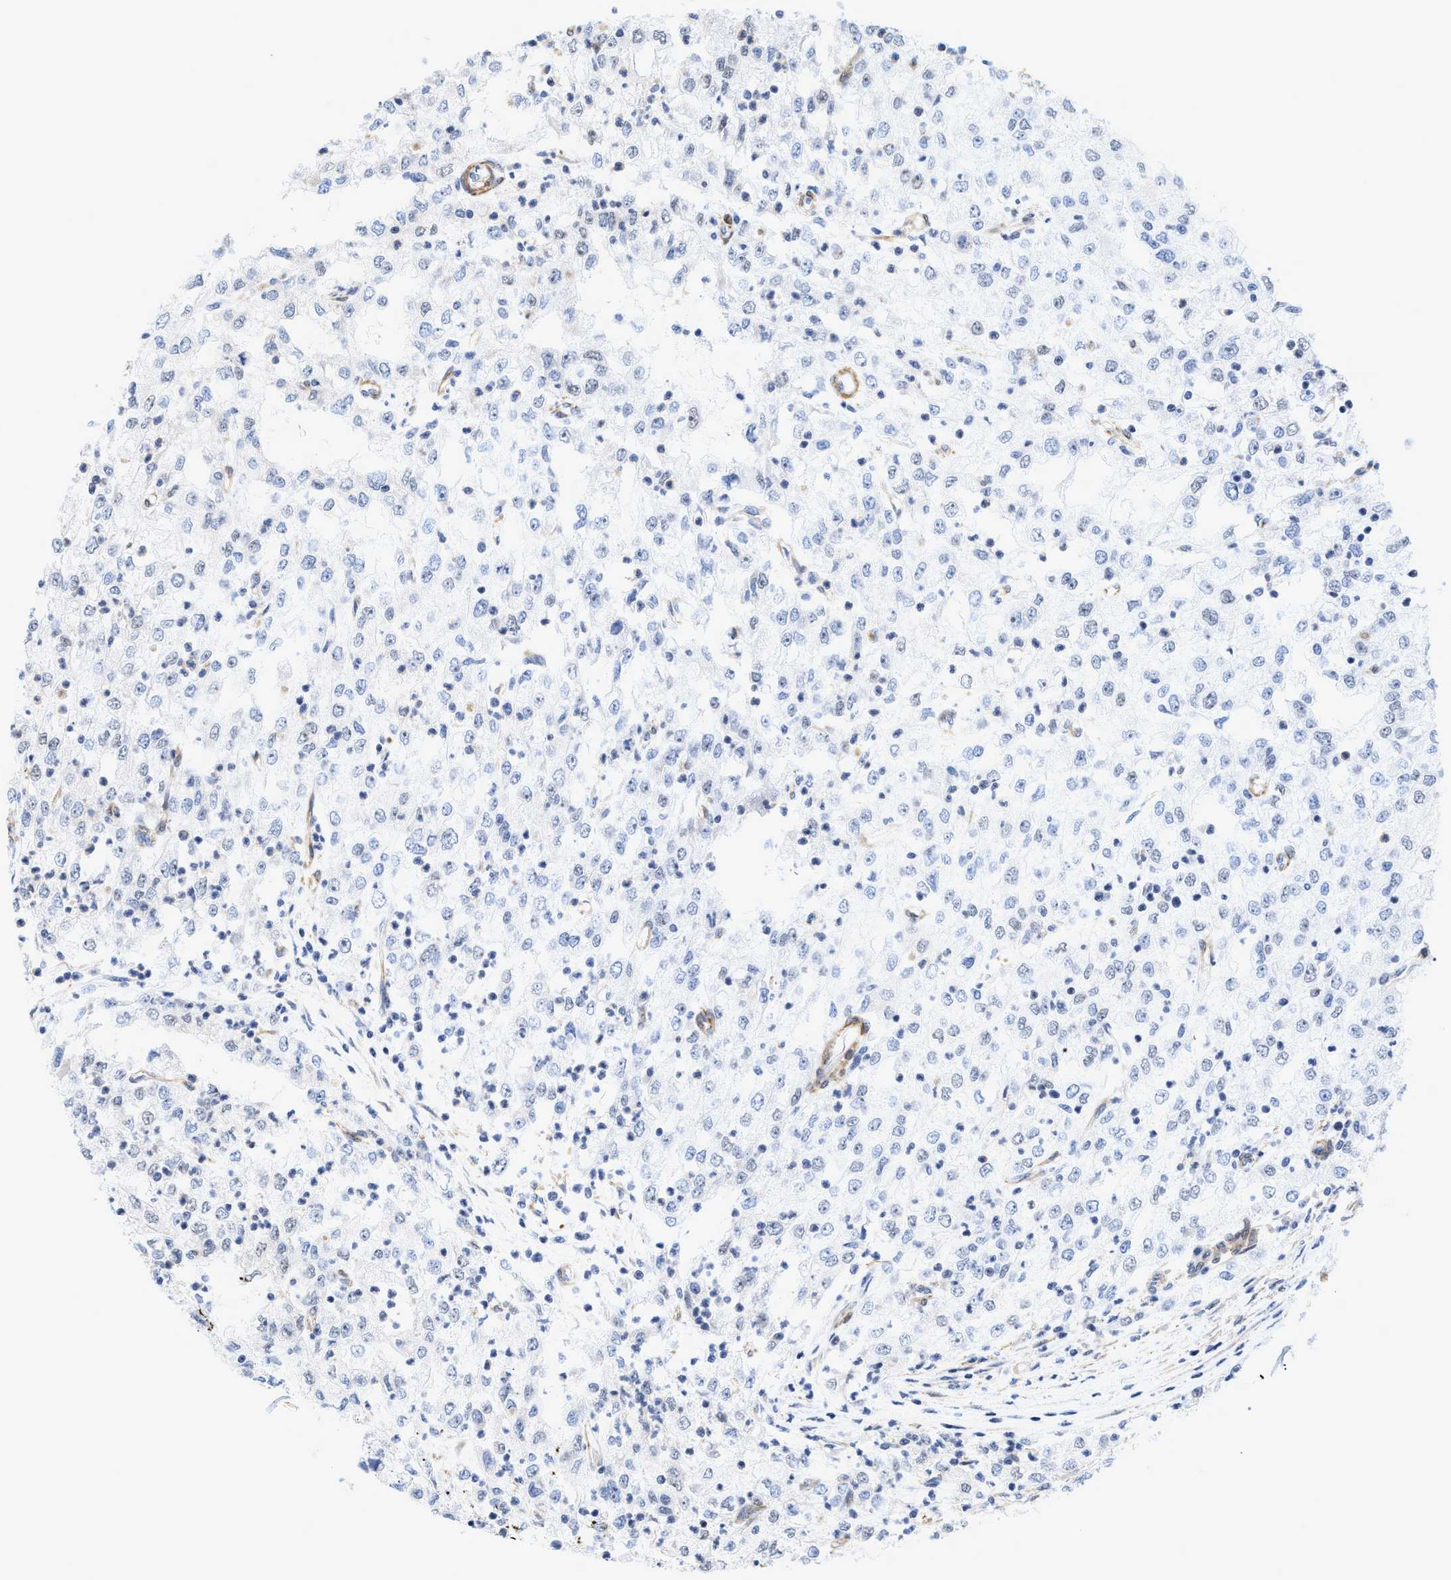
{"staining": {"intensity": "negative", "quantity": "none", "location": "none"}, "tissue": "renal cancer", "cell_type": "Tumor cells", "image_type": "cancer", "snomed": [{"axis": "morphology", "description": "Adenocarcinoma, NOS"}, {"axis": "topography", "description": "Kidney"}], "caption": "This histopathology image is of renal cancer (adenocarcinoma) stained with IHC to label a protein in brown with the nuclei are counter-stained blue. There is no positivity in tumor cells.", "gene": "GPRASP2", "patient": {"sex": "female", "age": 54}}